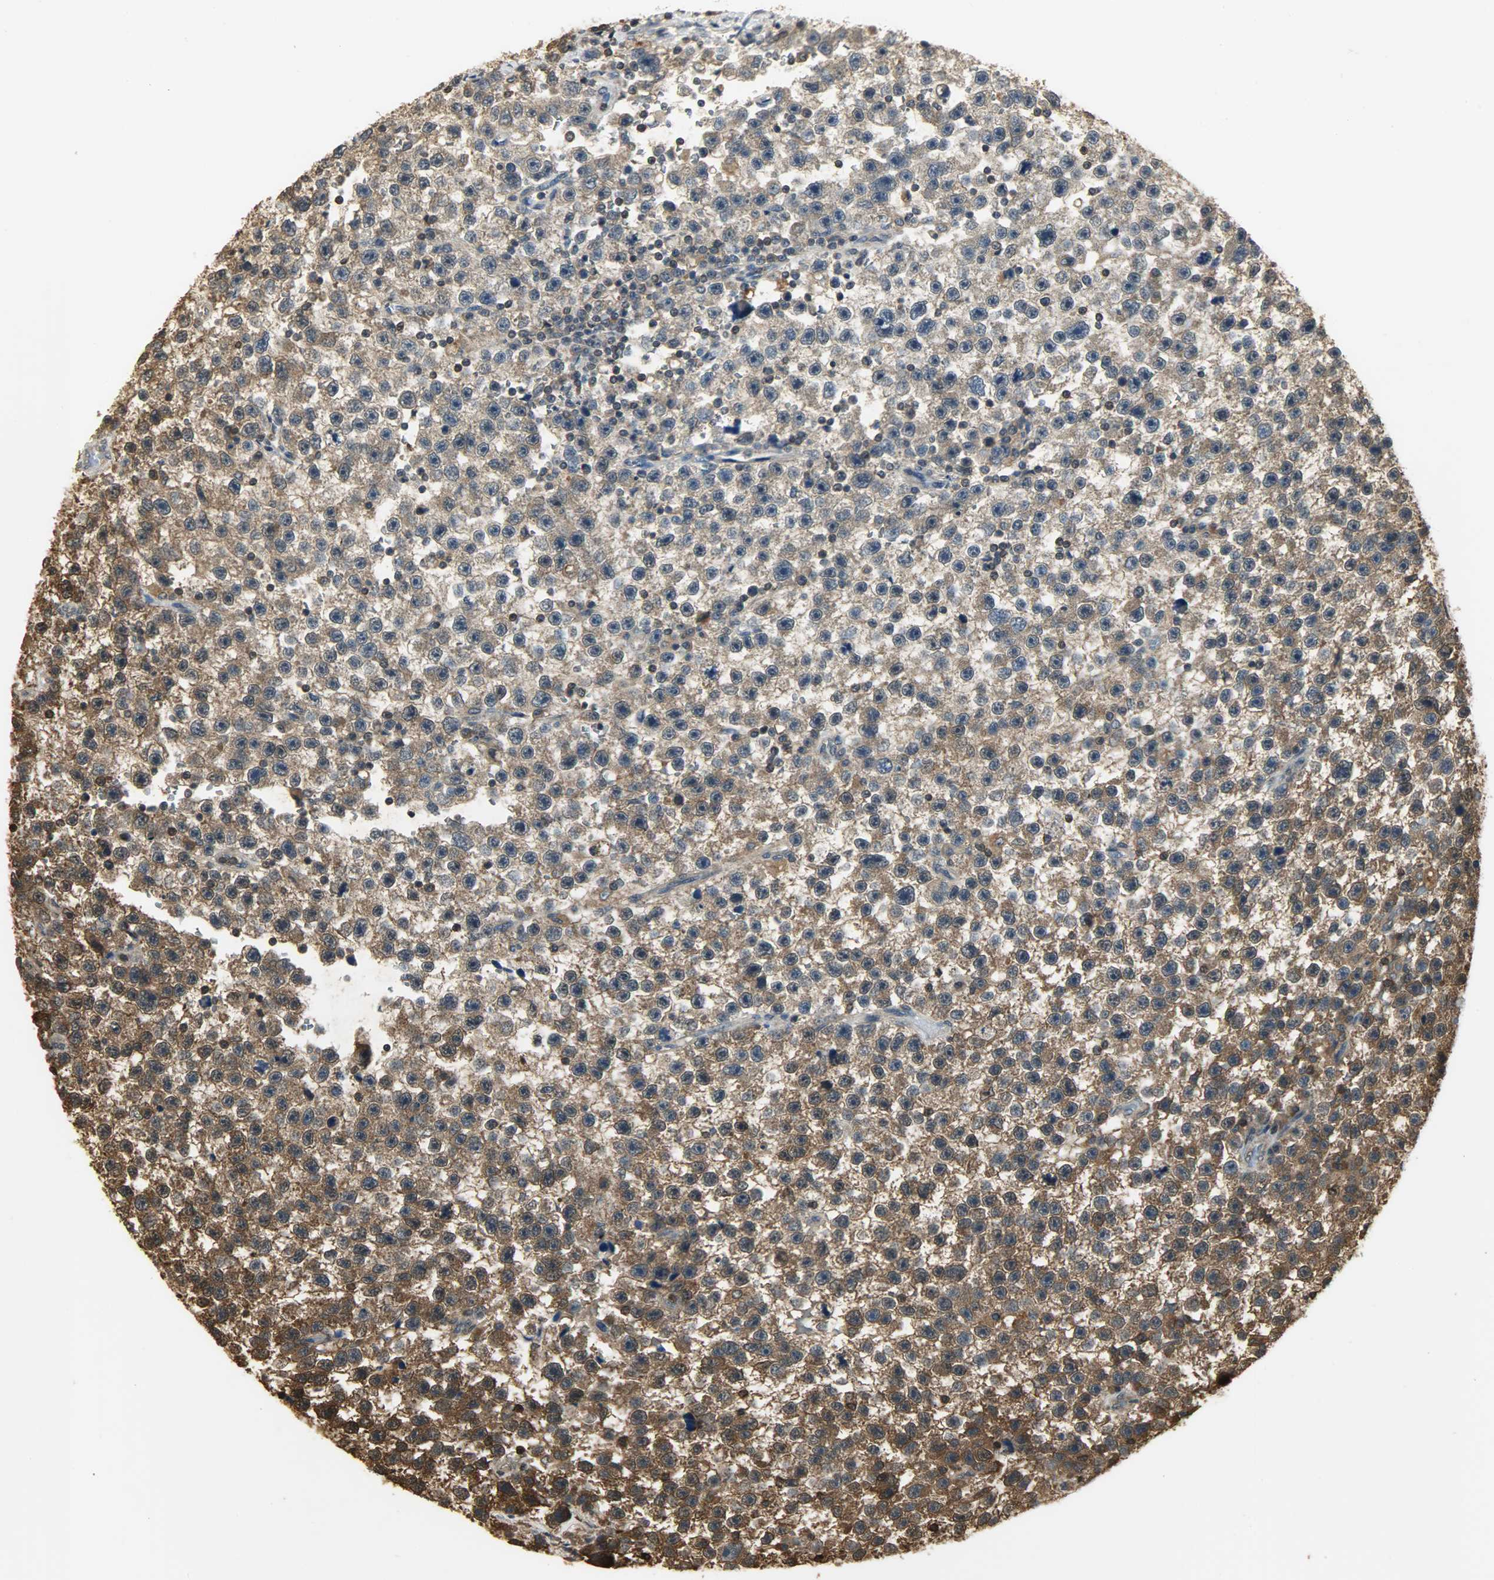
{"staining": {"intensity": "moderate", "quantity": ">75%", "location": "cytoplasmic/membranous"}, "tissue": "testis cancer", "cell_type": "Tumor cells", "image_type": "cancer", "snomed": [{"axis": "morphology", "description": "Seminoma, NOS"}, {"axis": "topography", "description": "Testis"}], "caption": "Approximately >75% of tumor cells in testis cancer (seminoma) display moderate cytoplasmic/membranous protein staining as visualized by brown immunohistochemical staining.", "gene": "YWHAZ", "patient": {"sex": "male", "age": 33}}